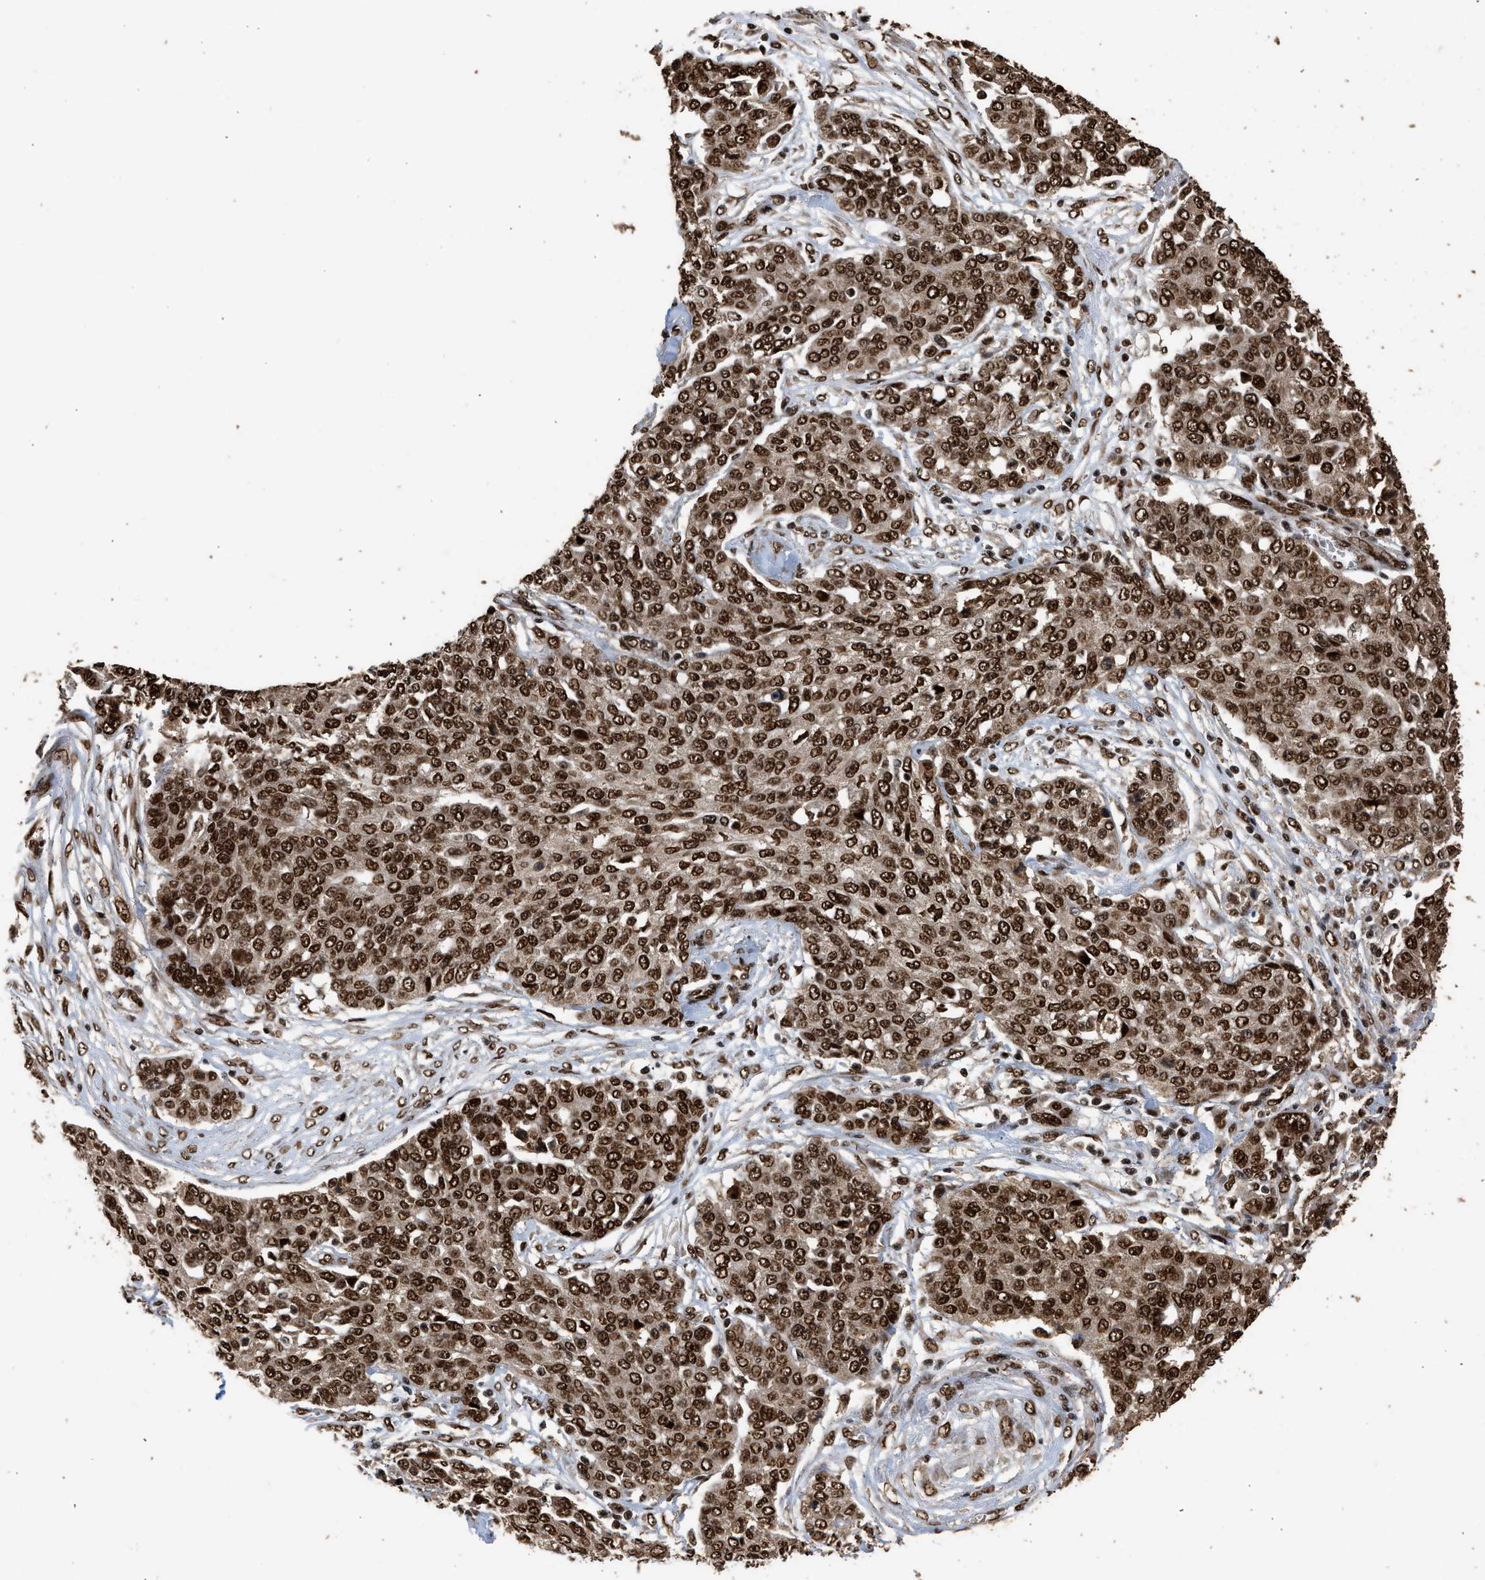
{"staining": {"intensity": "strong", "quantity": ">75%", "location": "nuclear"}, "tissue": "ovarian cancer", "cell_type": "Tumor cells", "image_type": "cancer", "snomed": [{"axis": "morphology", "description": "Cystadenocarcinoma, serous, NOS"}, {"axis": "topography", "description": "Soft tissue"}, {"axis": "topography", "description": "Ovary"}], "caption": "Serous cystadenocarcinoma (ovarian) tissue displays strong nuclear positivity in about >75% of tumor cells", "gene": "PPP4R3B", "patient": {"sex": "female", "age": 57}}